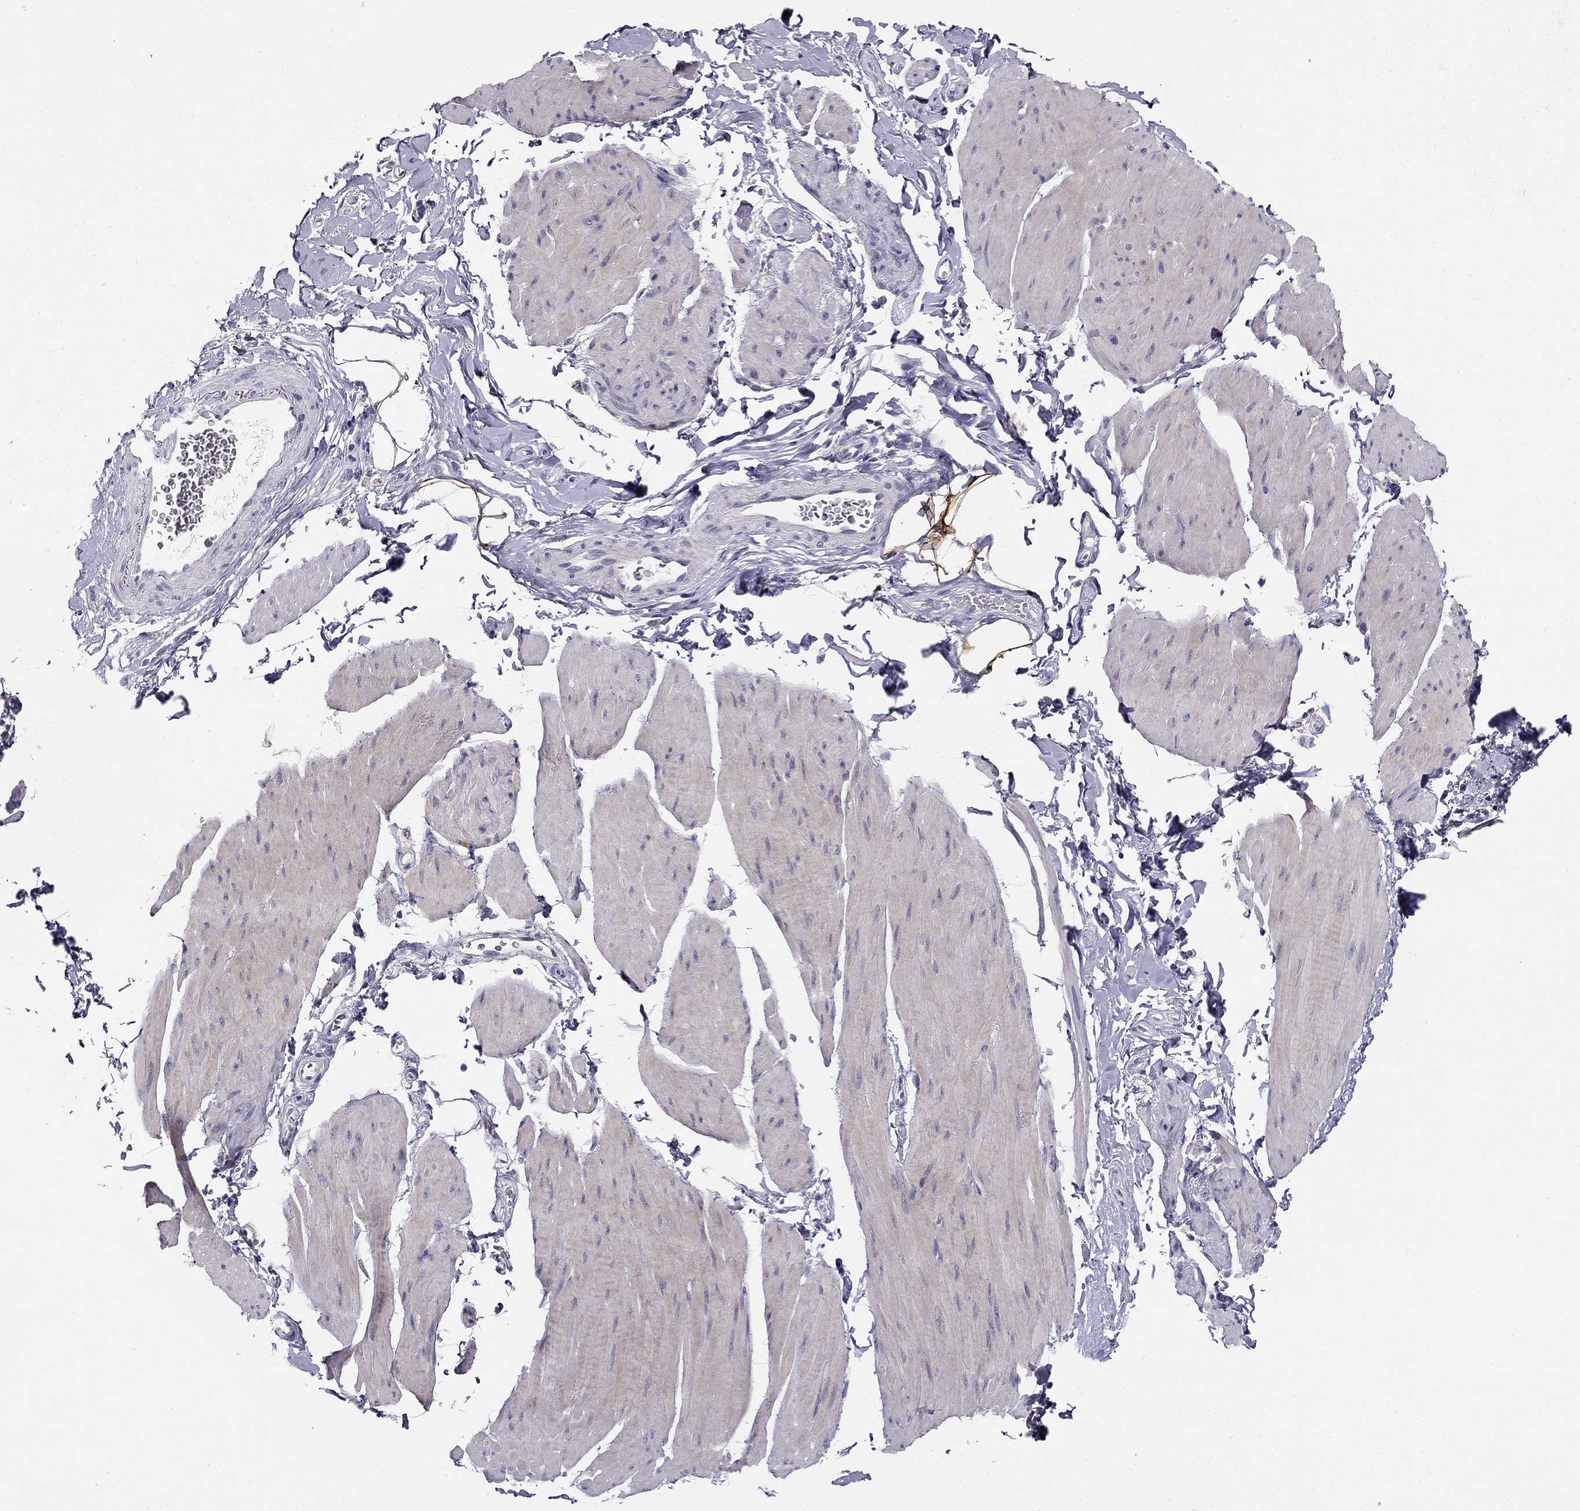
{"staining": {"intensity": "negative", "quantity": "none", "location": "none"}, "tissue": "smooth muscle", "cell_type": "Smooth muscle cells", "image_type": "normal", "snomed": [{"axis": "morphology", "description": "Normal tissue, NOS"}, {"axis": "topography", "description": "Adipose tissue"}, {"axis": "topography", "description": "Smooth muscle"}, {"axis": "topography", "description": "Peripheral nerve tissue"}], "caption": "Histopathology image shows no significant protein expression in smooth muscle cells of unremarkable smooth muscle. (DAB immunohistochemistry with hematoxylin counter stain).", "gene": "CNR1", "patient": {"sex": "male", "age": 83}}